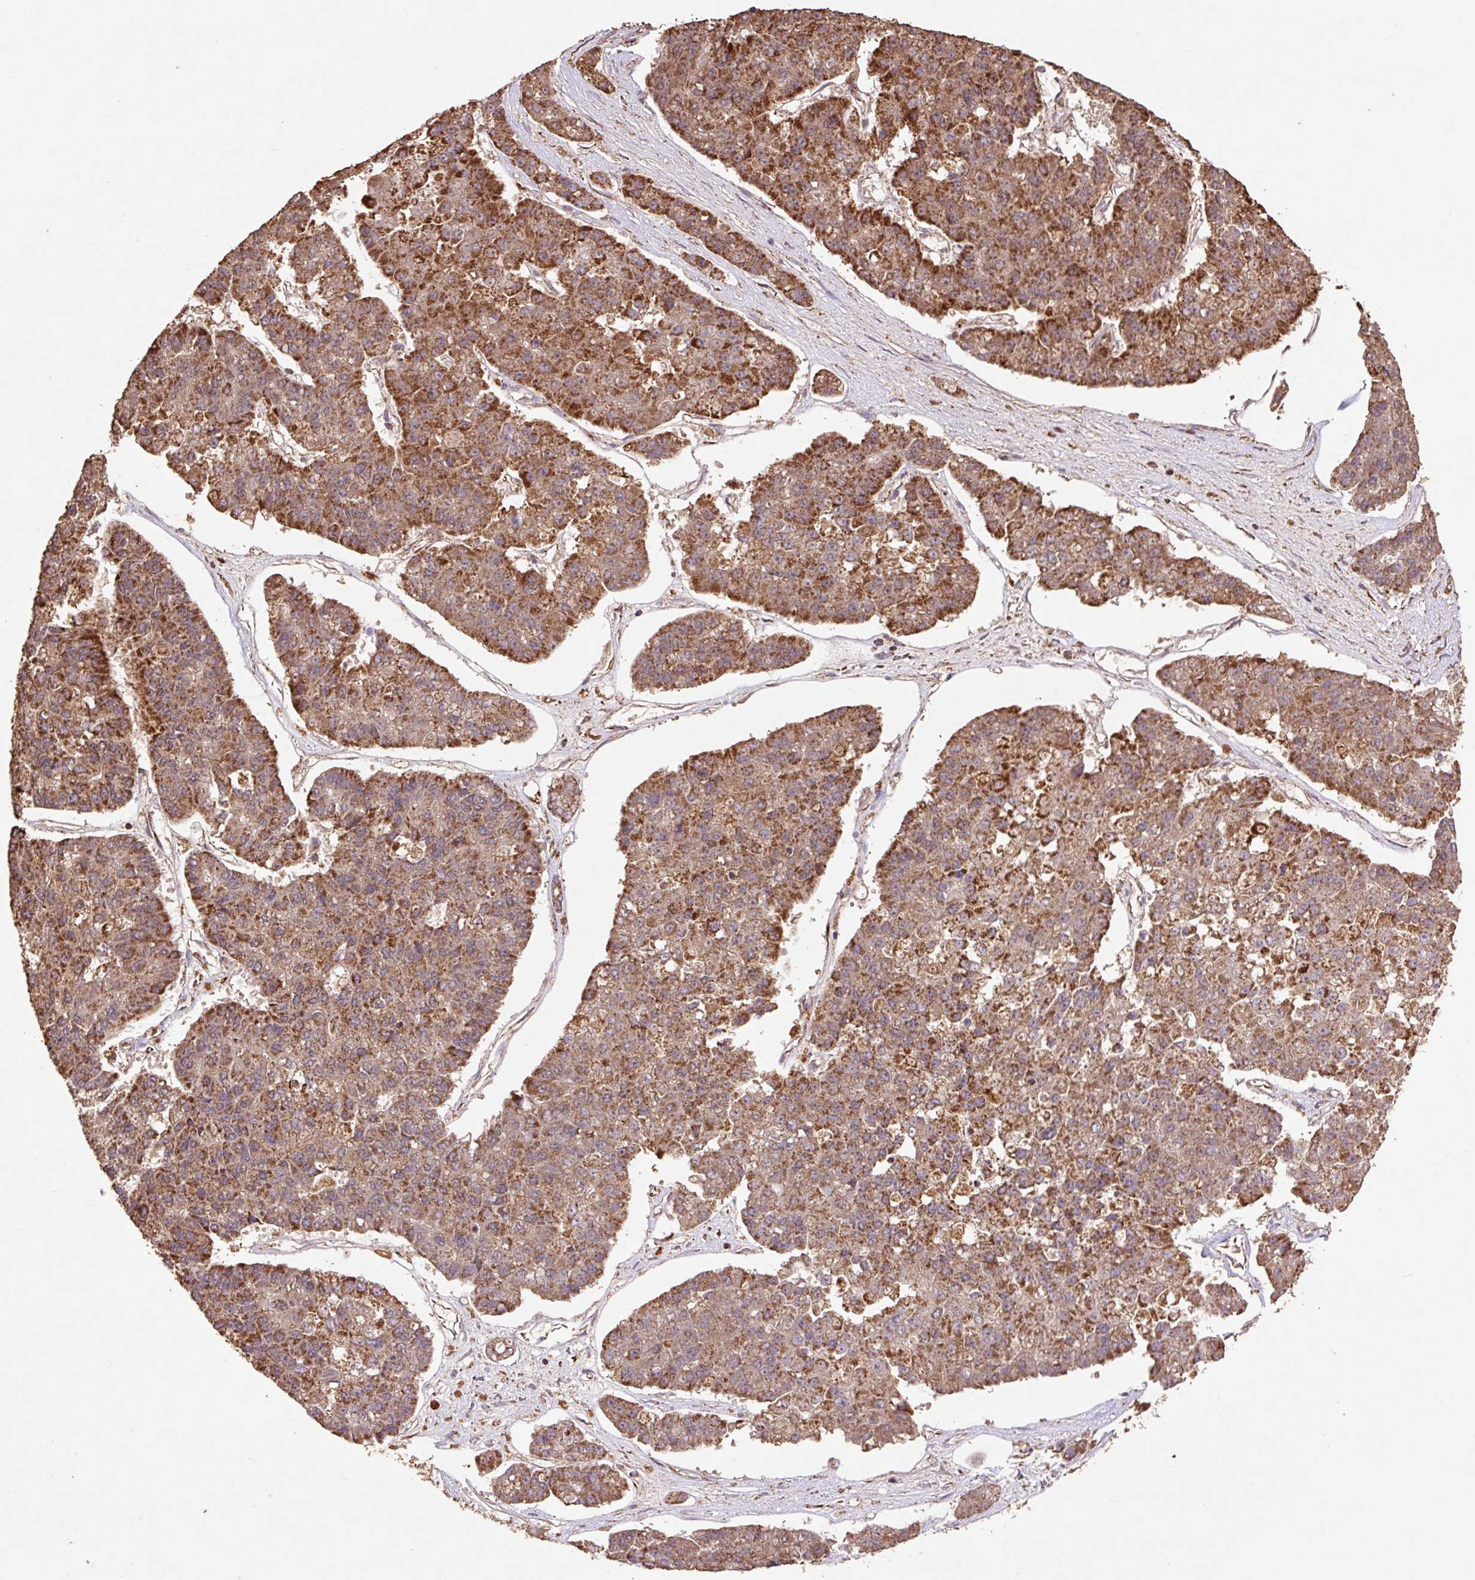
{"staining": {"intensity": "strong", "quantity": ">75%", "location": "cytoplasmic/membranous"}, "tissue": "pancreatic cancer", "cell_type": "Tumor cells", "image_type": "cancer", "snomed": [{"axis": "morphology", "description": "Adenocarcinoma, NOS"}, {"axis": "topography", "description": "Pancreas"}], "caption": "Immunohistochemistry (IHC) of adenocarcinoma (pancreatic) demonstrates high levels of strong cytoplasmic/membranous staining in approximately >75% of tumor cells.", "gene": "ATP5F1A", "patient": {"sex": "male", "age": 50}}